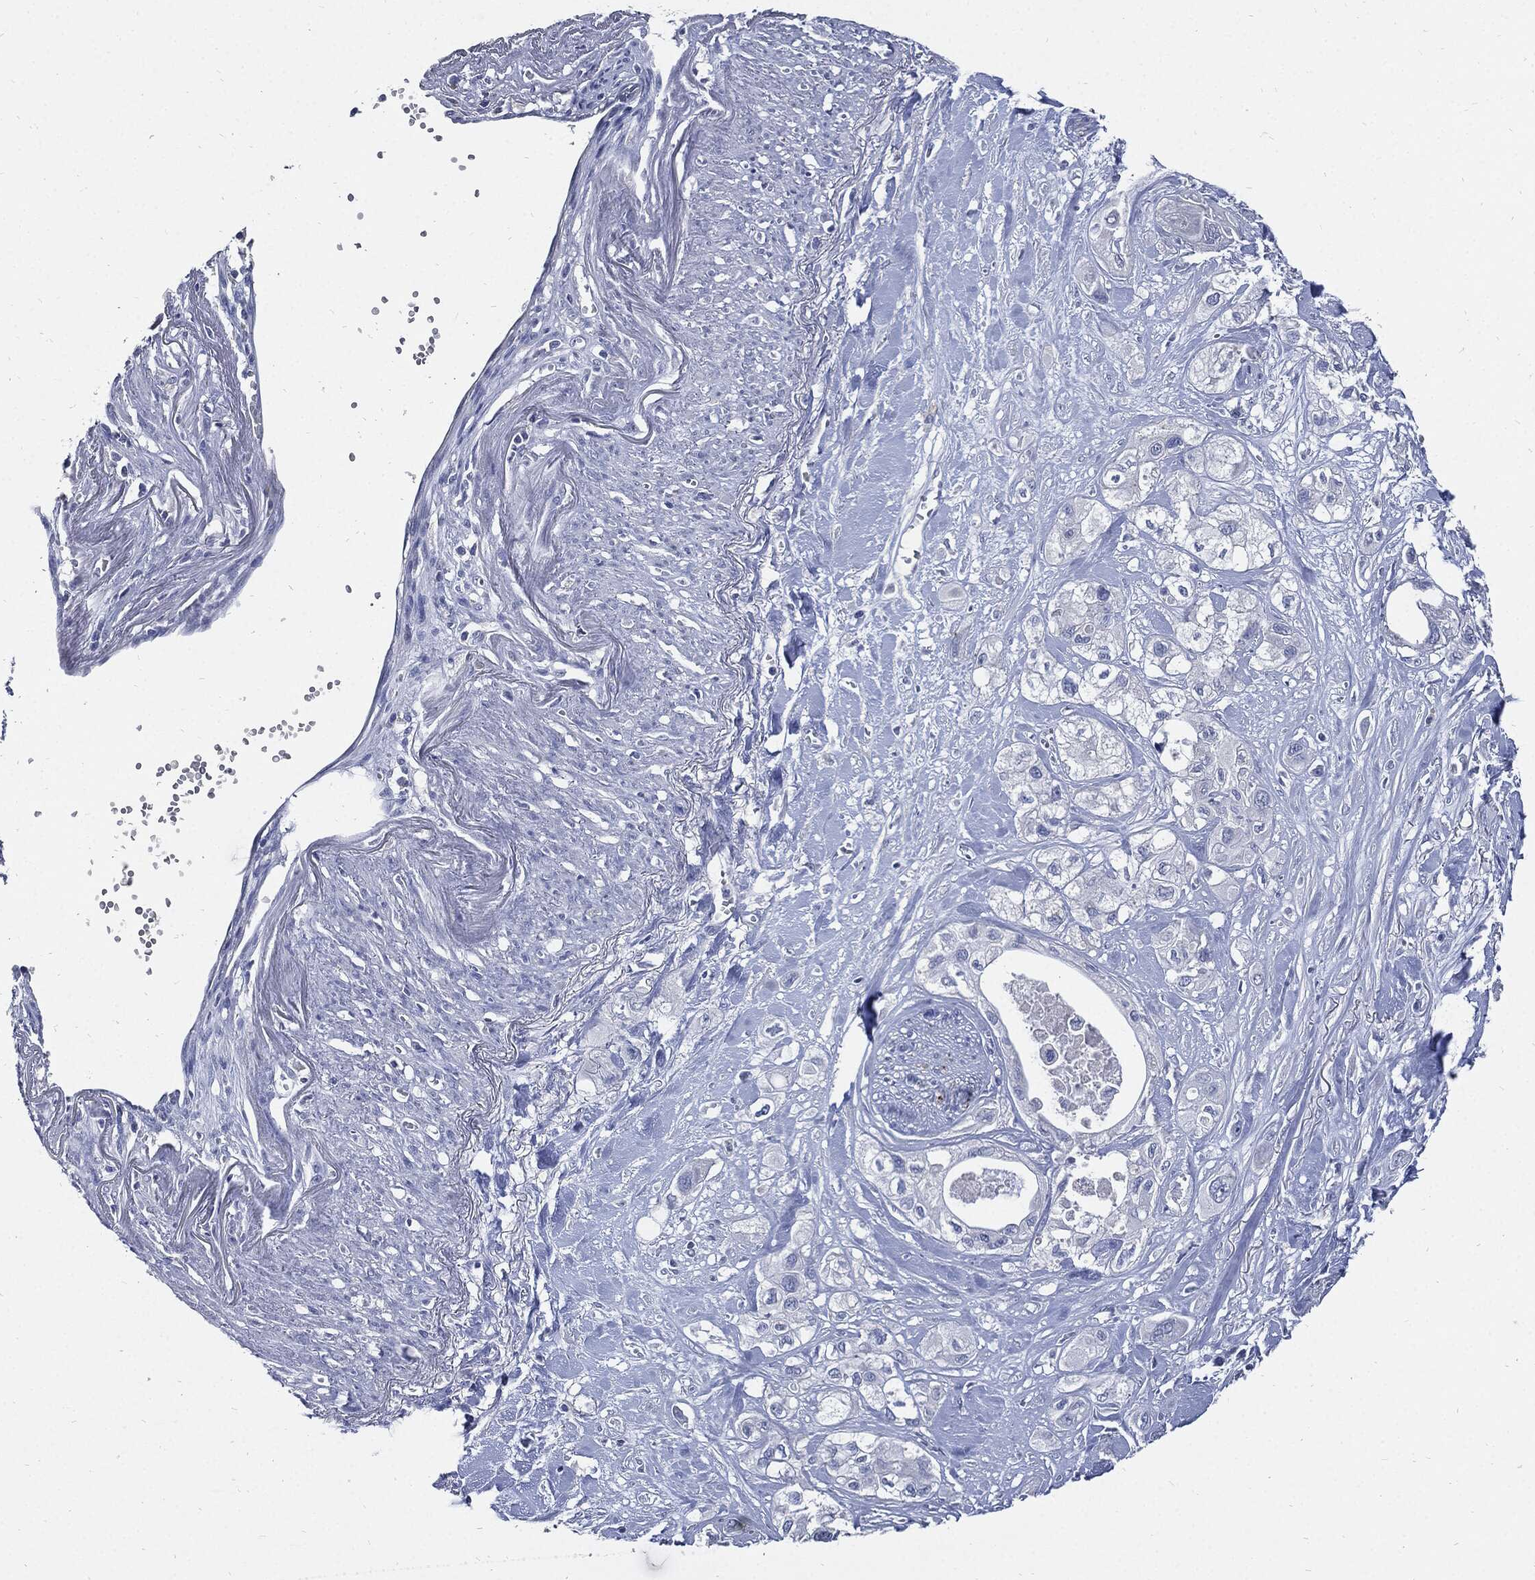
{"staining": {"intensity": "negative", "quantity": "none", "location": "none"}, "tissue": "pancreatic cancer", "cell_type": "Tumor cells", "image_type": "cancer", "snomed": [{"axis": "morphology", "description": "Adenocarcinoma, NOS"}, {"axis": "topography", "description": "Pancreas"}], "caption": "Immunohistochemistry (IHC) image of neoplastic tissue: pancreatic cancer stained with DAB (3,3'-diaminobenzidine) reveals no significant protein expression in tumor cells. The staining is performed using DAB brown chromogen with nuclei counter-stained in using hematoxylin.", "gene": "CPE", "patient": {"sex": "male", "age": 72}}